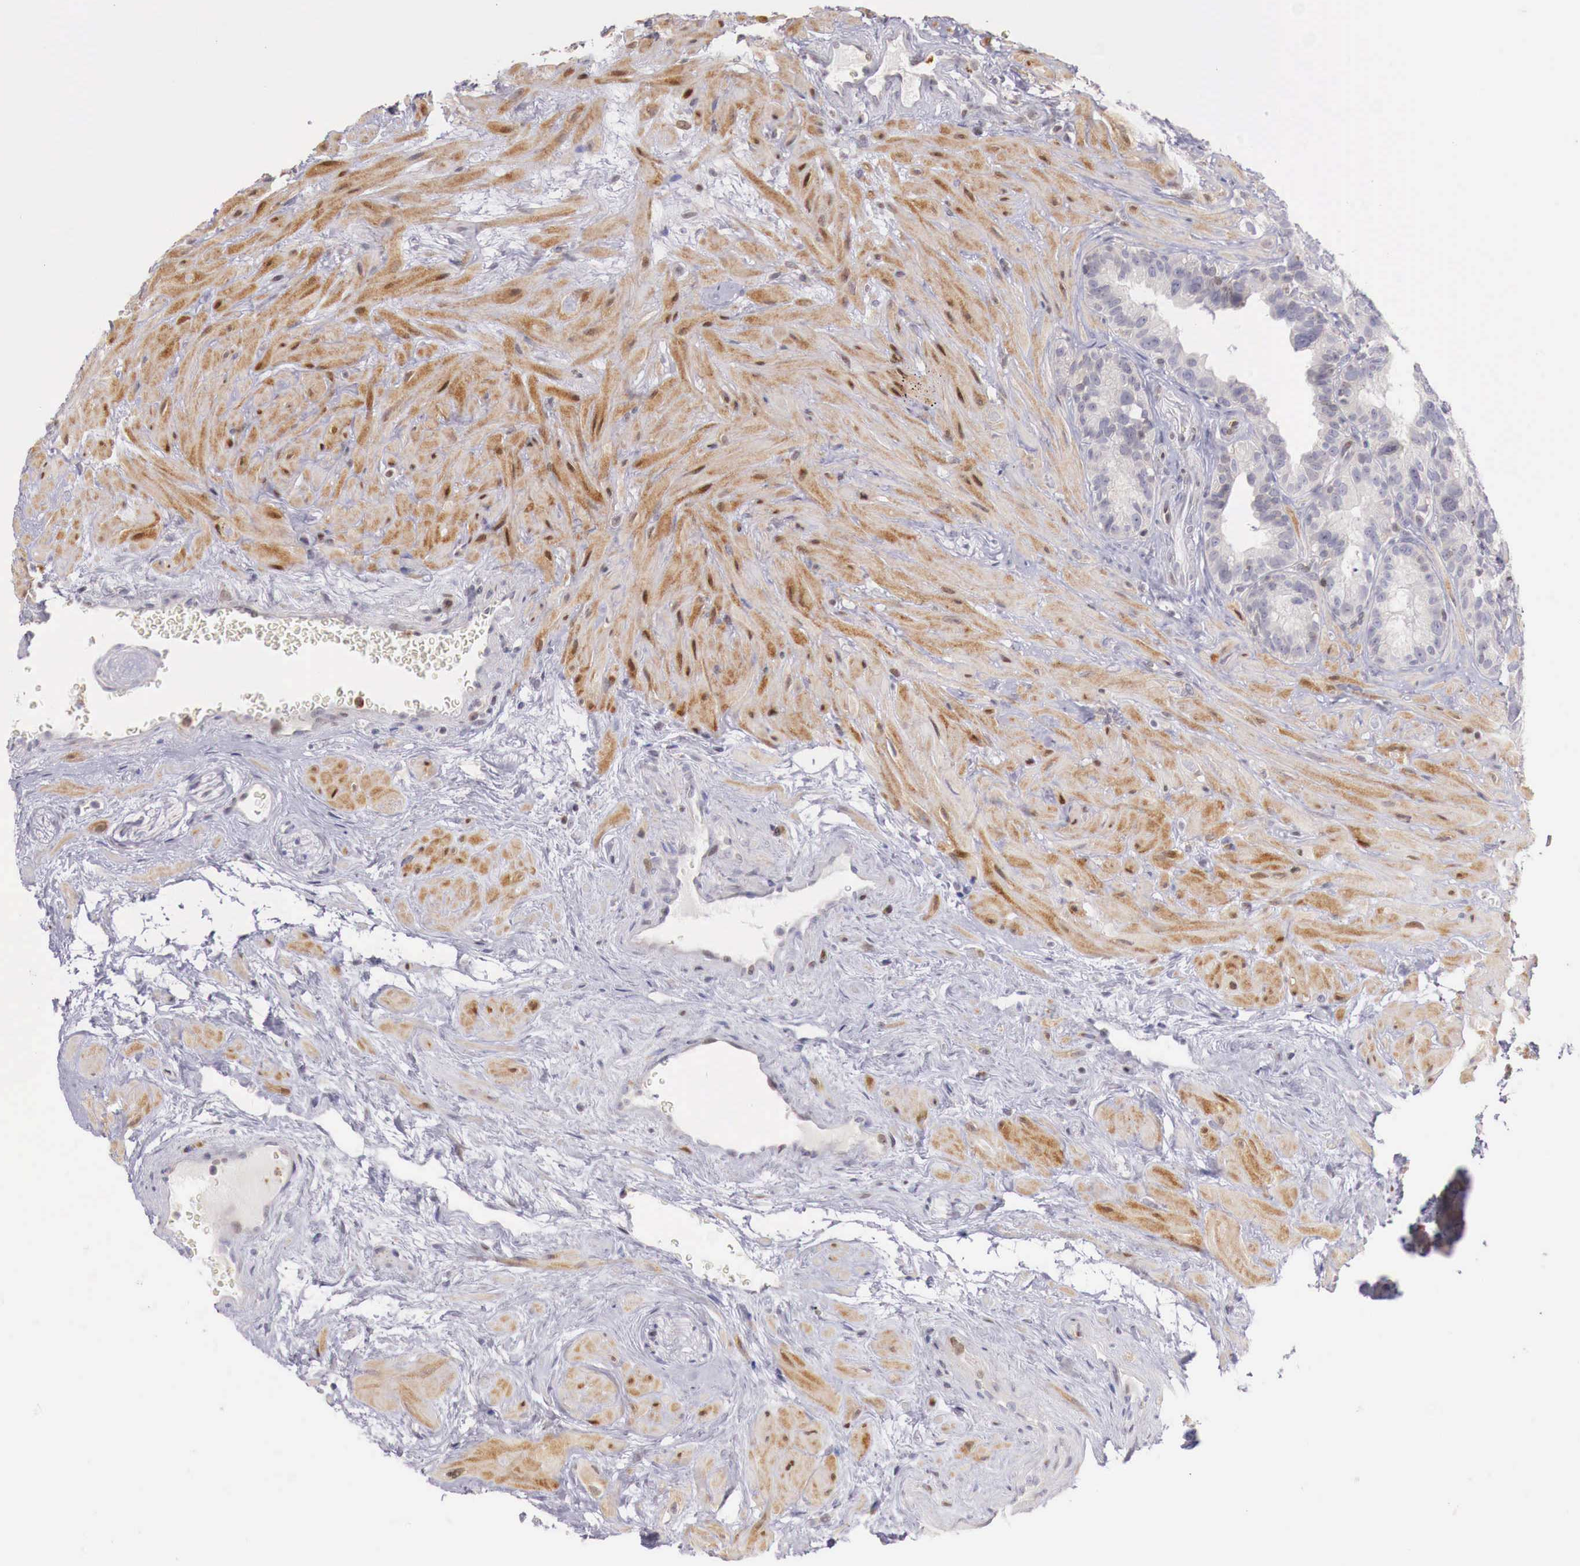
{"staining": {"intensity": "negative", "quantity": "none", "location": "none"}, "tissue": "seminal vesicle", "cell_type": "Glandular cells", "image_type": "normal", "snomed": [{"axis": "morphology", "description": "Normal tissue, NOS"}, {"axis": "topography", "description": "Seminal veicle"}], "caption": "DAB (3,3'-diaminobenzidine) immunohistochemical staining of unremarkable seminal vesicle demonstrates no significant positivity in glandular cells. (DAB immunohistochemistry visualized using brightfield microscopy, high magnification).", "gene": "CLCN5", "patient": {"sex": "male", "age": 63}}